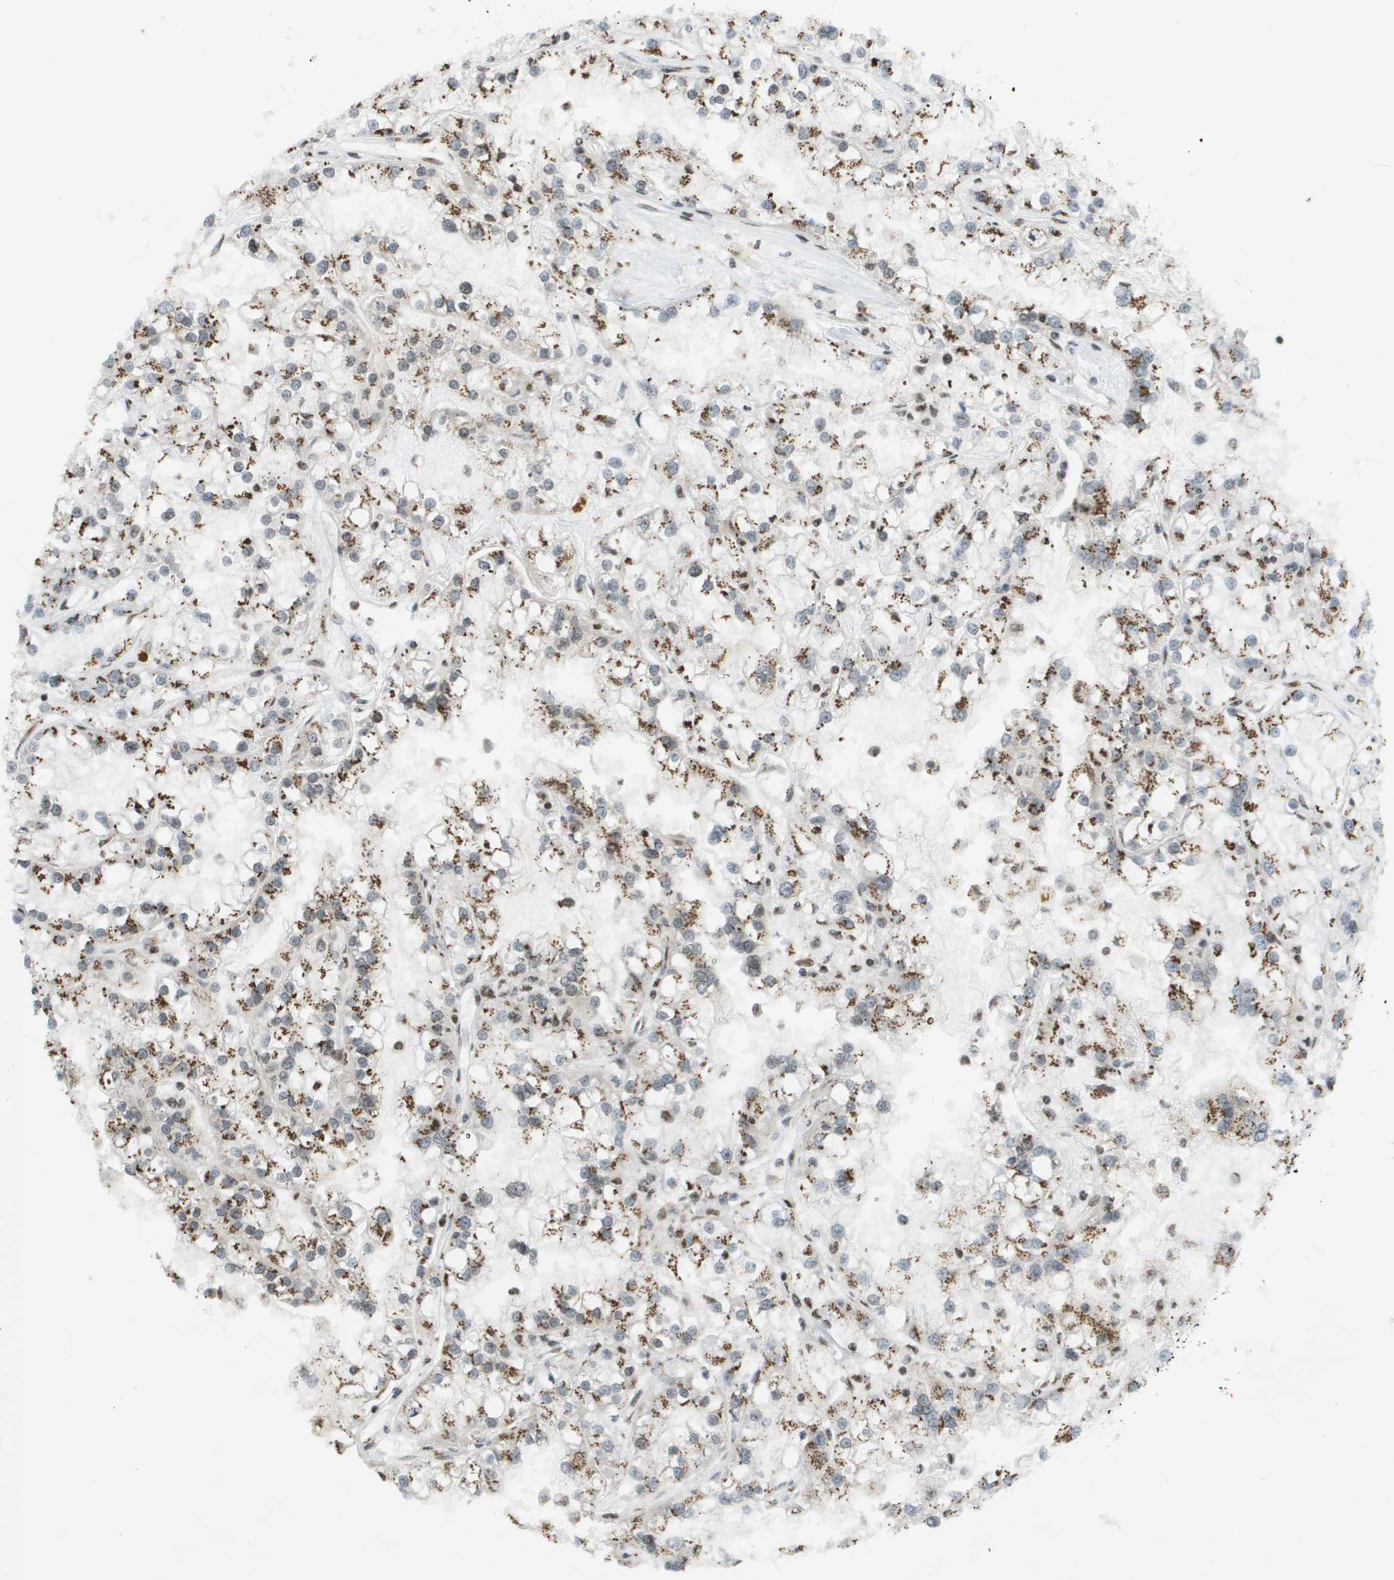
{"staining": {"intensity": "moderate", "quantity": ">75%", "location": "cytoplasmic/membranous,nuclear"}, "tissue": "renal cancer", "cell_type": "Tumor cells", "image_type": "cancer", "snomed": [{"axis": "morphology", "description": "Adenocarcinoma, NOS"}, {"axis": "topography", "description": "Kidney"}], "caption": "Immunohistochemical staining of renal cancer exhibits moderate cytoplasmic/membranous and nuclear protein expression in about >75% of tumor cells. (brown staining indicates protein expression, while blue staining denotes nuclei).", "gene": "EVC", "patient": {"sex": "female", "age": 52}}